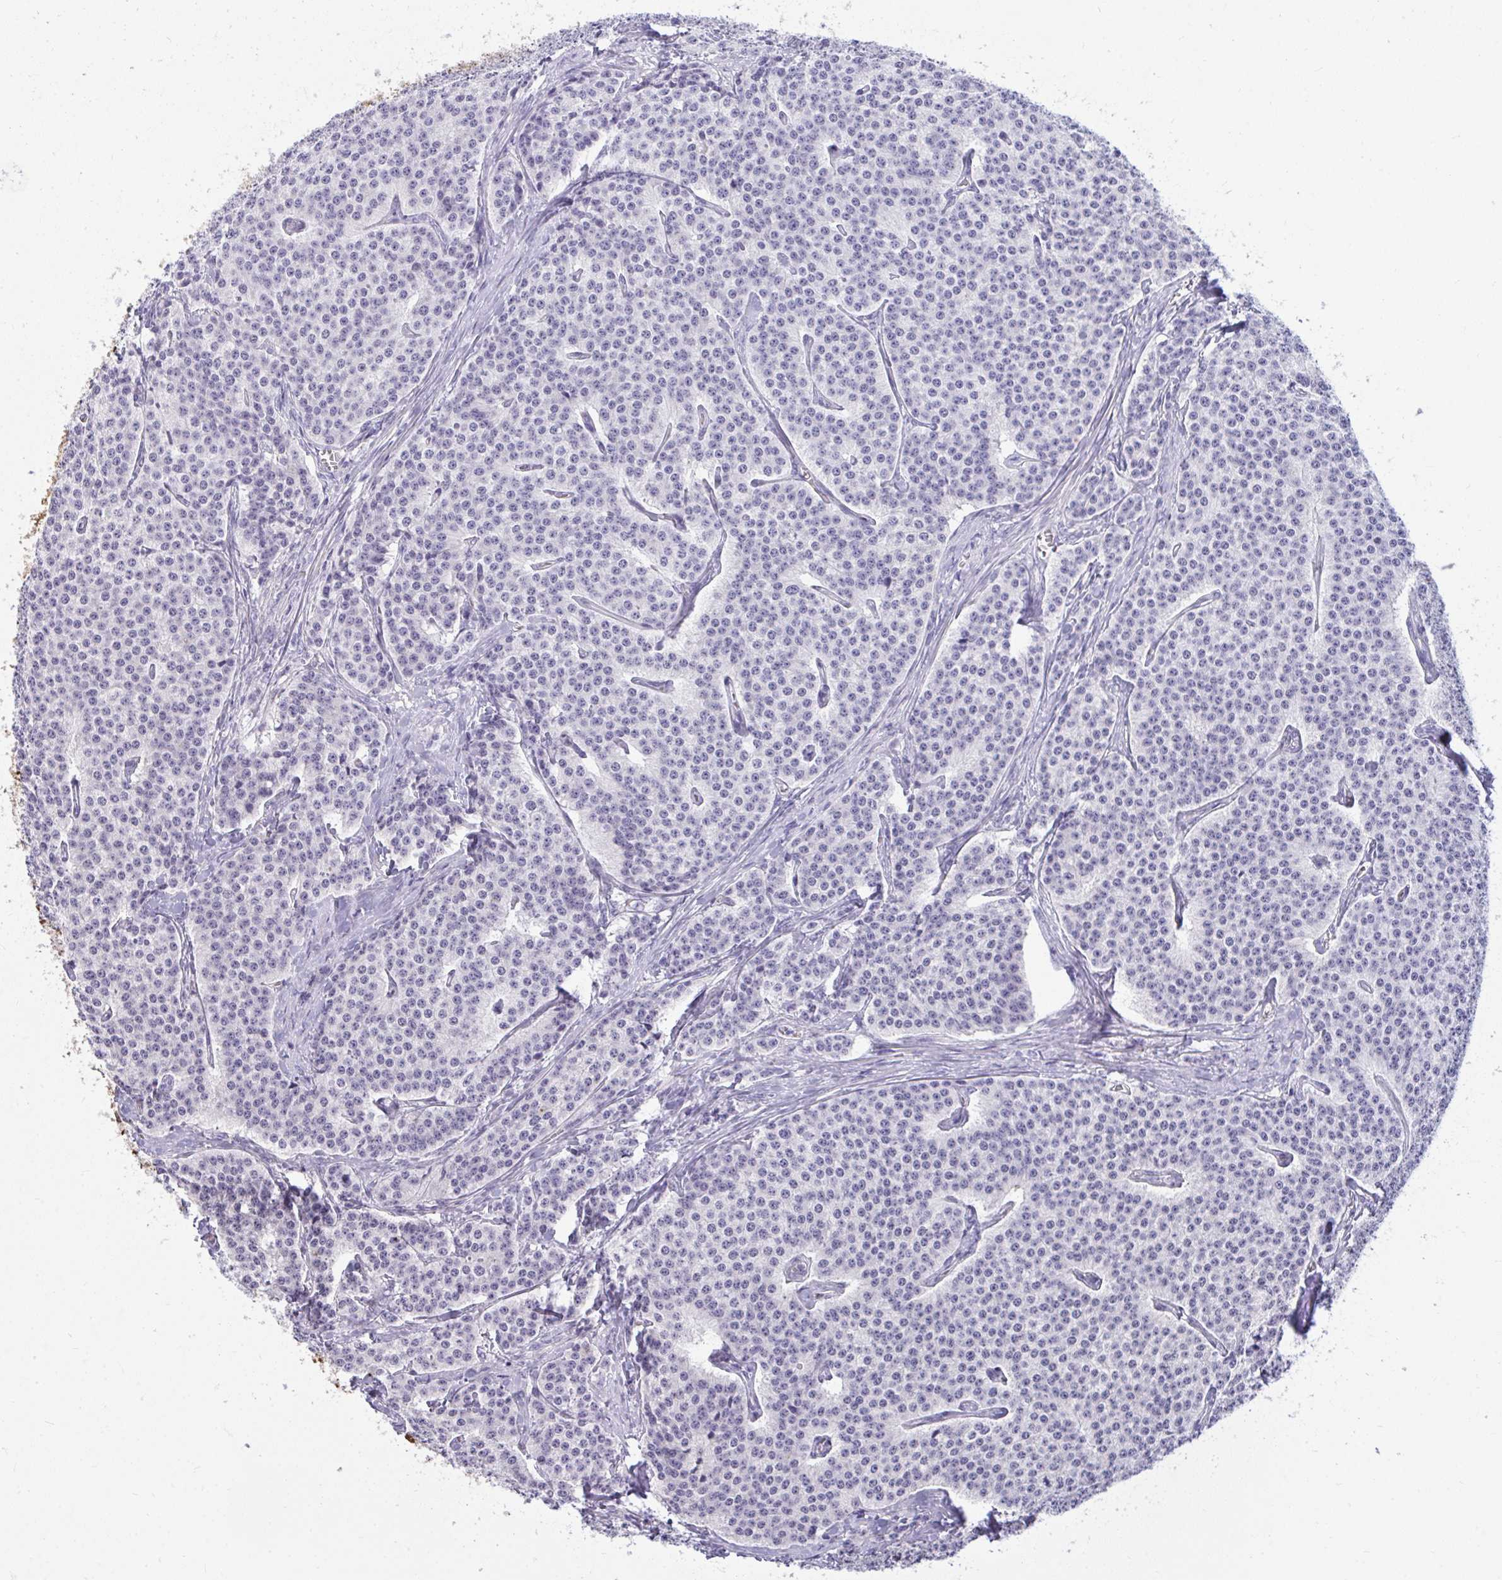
{"staining": {"intensity": "negative", "quantity": "none", "location": "none"}, "tissue": "carcinoid", "cell_type": "Tumor cells", "image_type": "cancer", "snomed": [{"axis": "morphology", "description": "Carcinoid, malignant, NOS"}, {"axis": "topography", "description": "Small intestine"}], "caption": "DAB (3,3'-diaminobenzidine) immunohistochemical staining of carcinoid exhibits no significant staining in tumor cells.", "gene": "HMBOX1", "patient": {"sex": "female", "age": 64}}